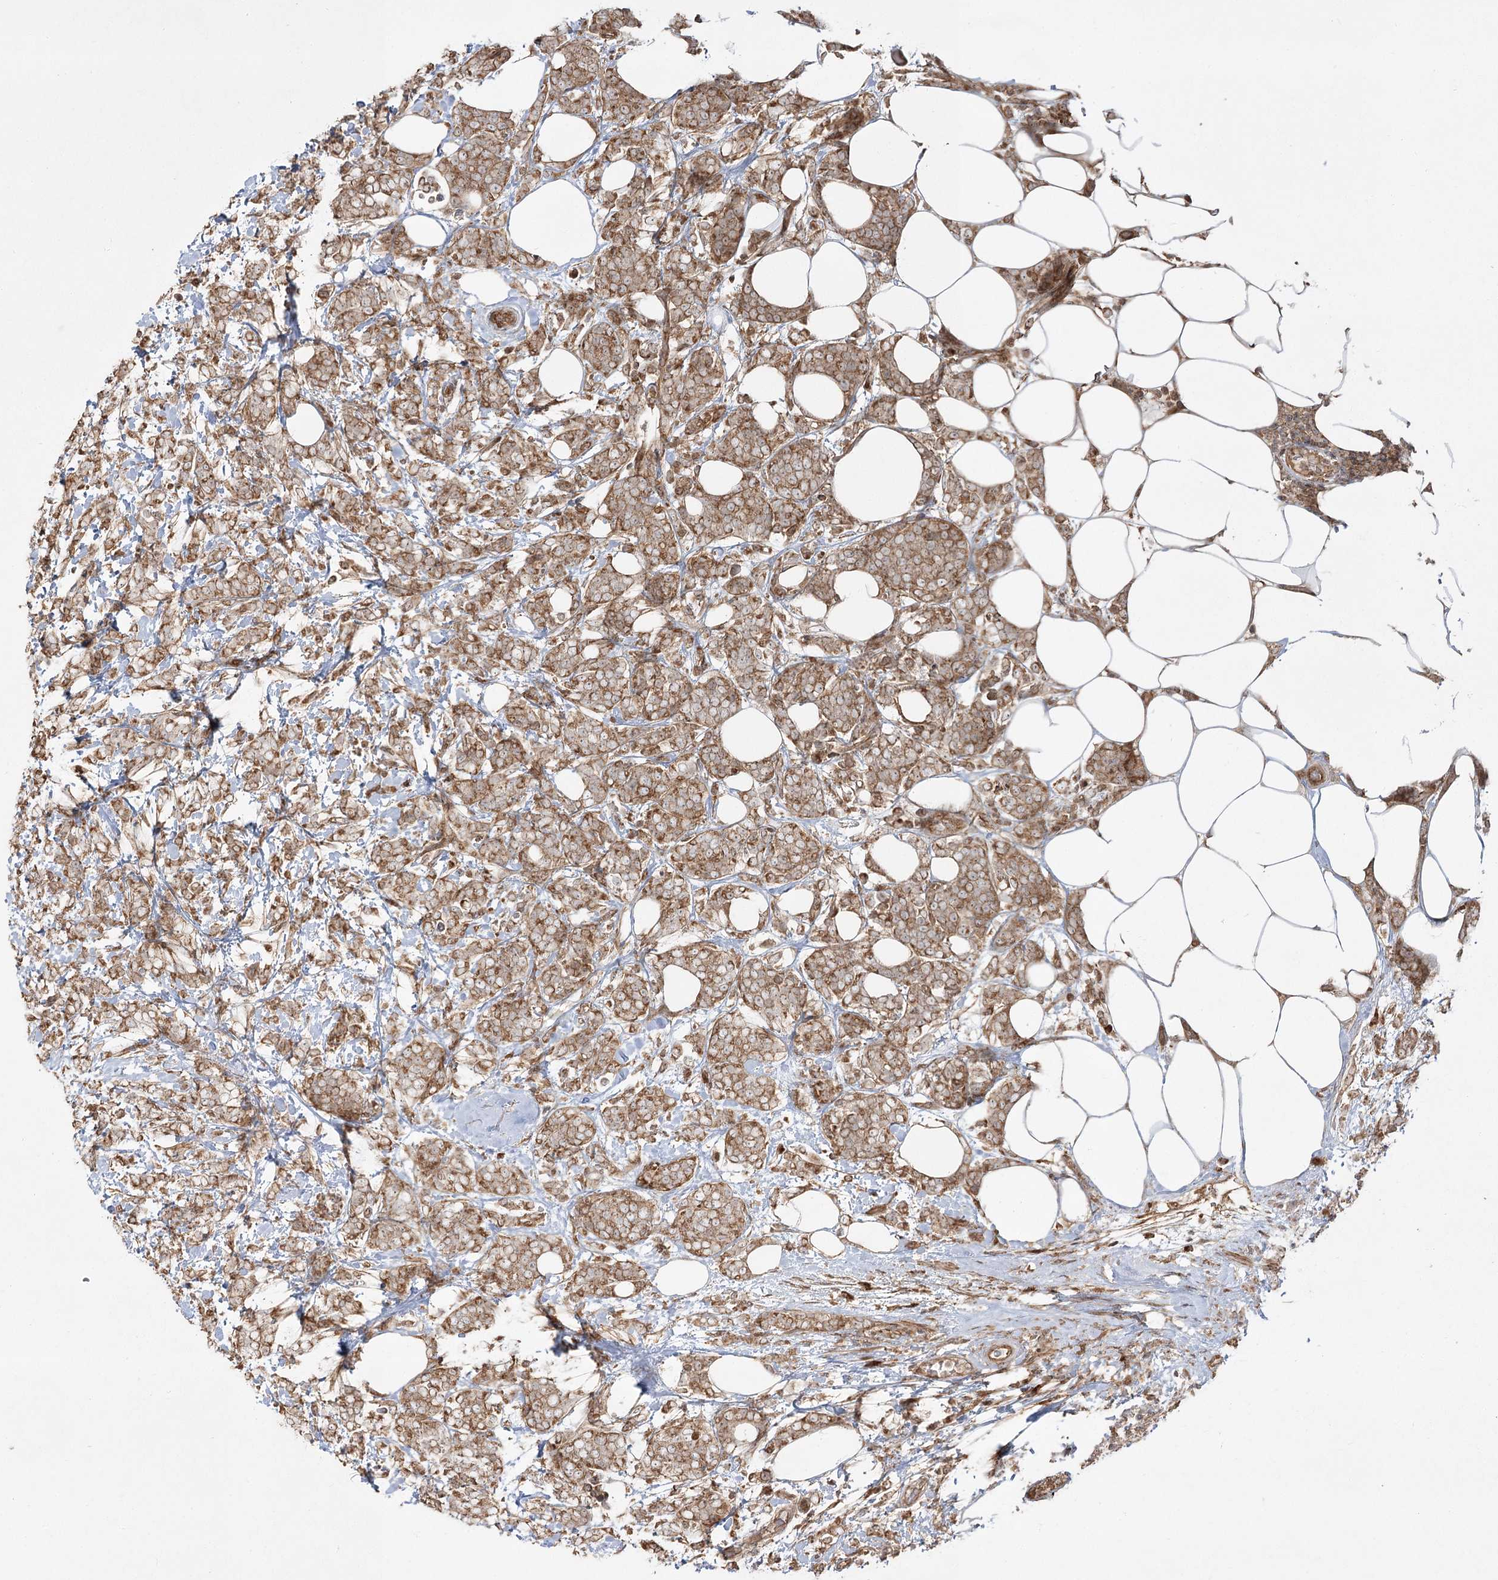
{"staining": {"intensity": "moderate", "quantity": ">75%", "location": "cytoplasmic/membranous"}, "tissue": "breast cancer", "cell_type": "Tumor cells", "image_type": "cancer", "snomed": [{"axis": "morphology", "description": "Lobular carcinoma"}, {"axis": "topography", "description": "Breast"}], "caption": "High-power microscopy captured an immunohistochemistry photomicrograph of breast lobular carcinoma, revealing moderate cytoplasmic/membranous staining in approximately >75% of tumor cells. (DAB = brown stain, brightfield microscopy at high magnification).", "gene": "CPLANE1", "patient": {"sex": "female", "age": 58}}